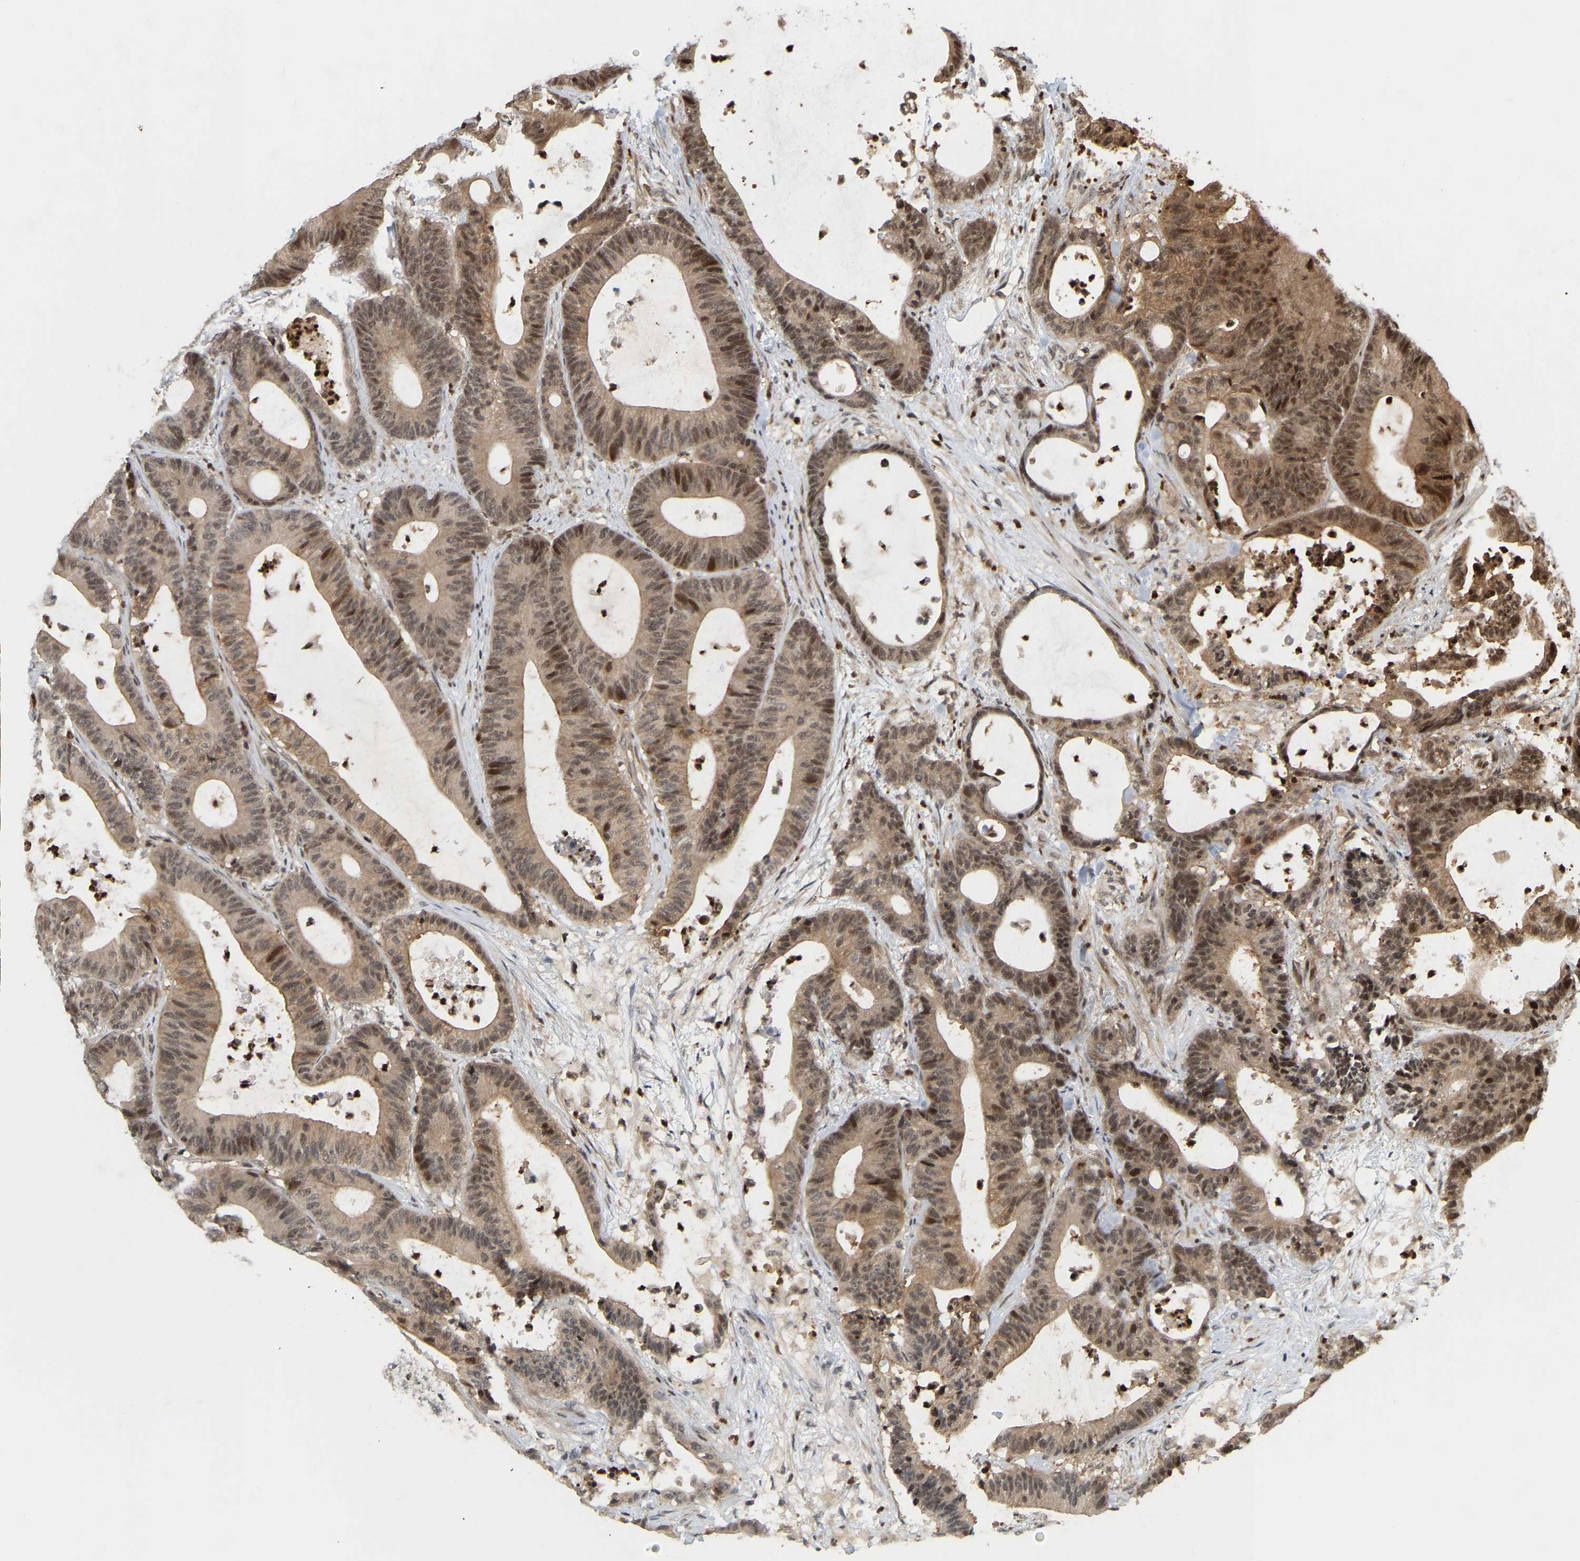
{"staining": {"intensity": "moderate", "quantity": ">75%", "location": "cytoplasmic/membranous,nuclear"}, "tissue": "colorectal cancer", "cell_type": "Tumor cells", "image_type": "cancer", "snomed": [{"axis": "morphology", "description": "Adenocarcinoma, NOS"}, {"axis": "topography", "description": "Colon"}], "caption": "This histopathology image reveals colorectal cancer (adenocarcinoma) stained with IHC to label a protein in brown. The cytoplasmic/membranous and nuclear of tumor cells show moderate positivity for the protein. Nuclei are counter-stained blue.", "gene": "NFE2L2", "patient": {"sex": "female", "age": 84}}